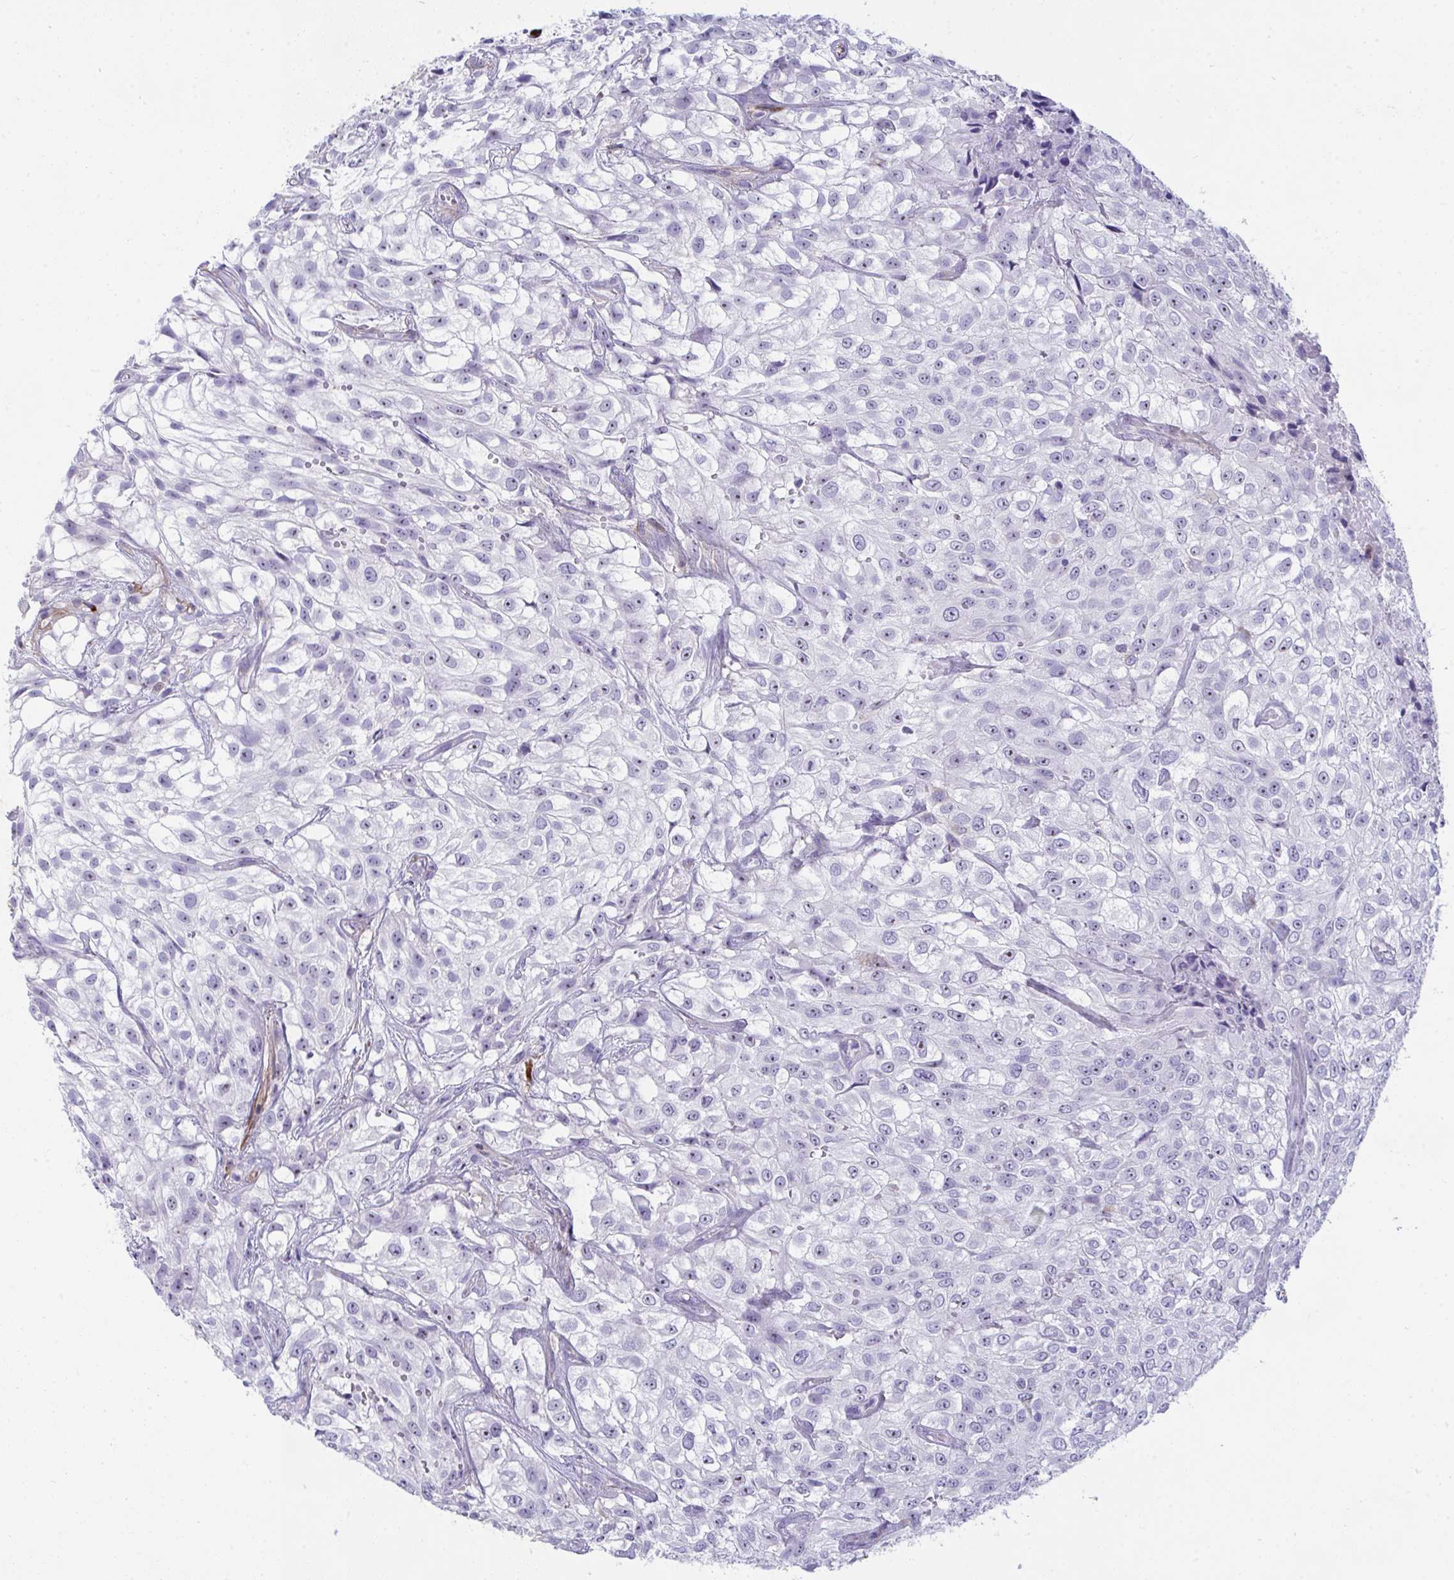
{"staining": {"intensity": "weak", "quantity": "<25%", "location": "nuclear"}, "tissue": "urothelial cancer", "cell_type": "Tumor cells", "image_type": "cancer", "snomed": [{"axis": "morphology", "description": "Urothelial carcinoma, High grade"}, {"axis": "topography", "description": "Urinary bladder"}], "caption": "Micrograph shows no significant protein positivity in tumor cells of urothelial carcinoma (high-grade).", "gene": "LHFPL6", "patient": {"sex": "male", "age": 56}}